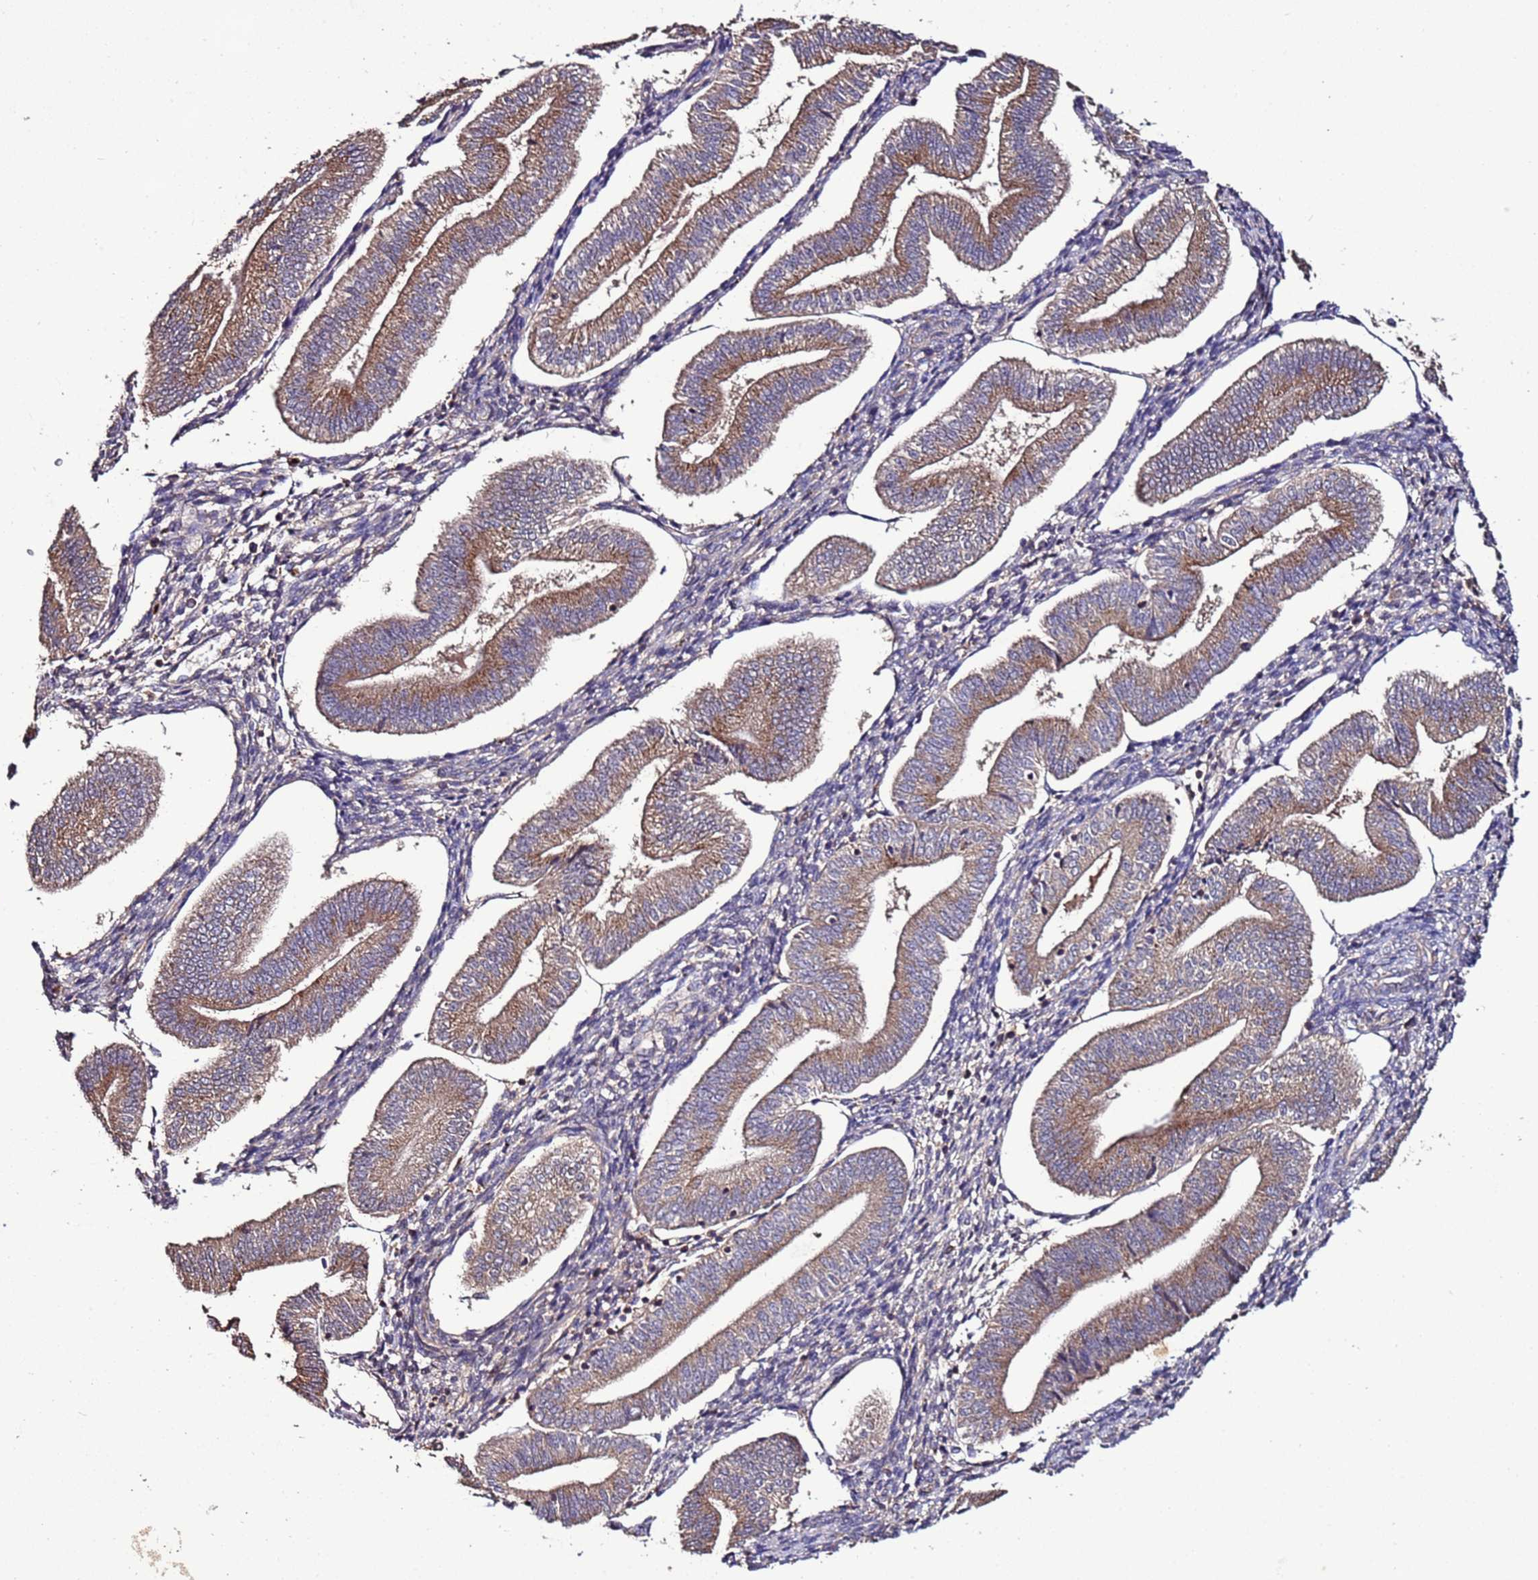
{"staining": {"intensity": "negative", "quantity": "none", "location": "none"}, "tissue": "endometrium", "cell_type": "Cells in endometrial stroma", "image_type": "normal", "snomed": [{"axis": "morphology", "description": "Normal tissue, NOS"}, {"axis": "topography", "description": "Endometrium"}], "caption": "DAB immunohistochemical staining of normal human endometrium exhibits no significant expression in cells in endometrial stroma.", "gene": "RPS15A", "patient": {"sex": "female", "age": 34}}